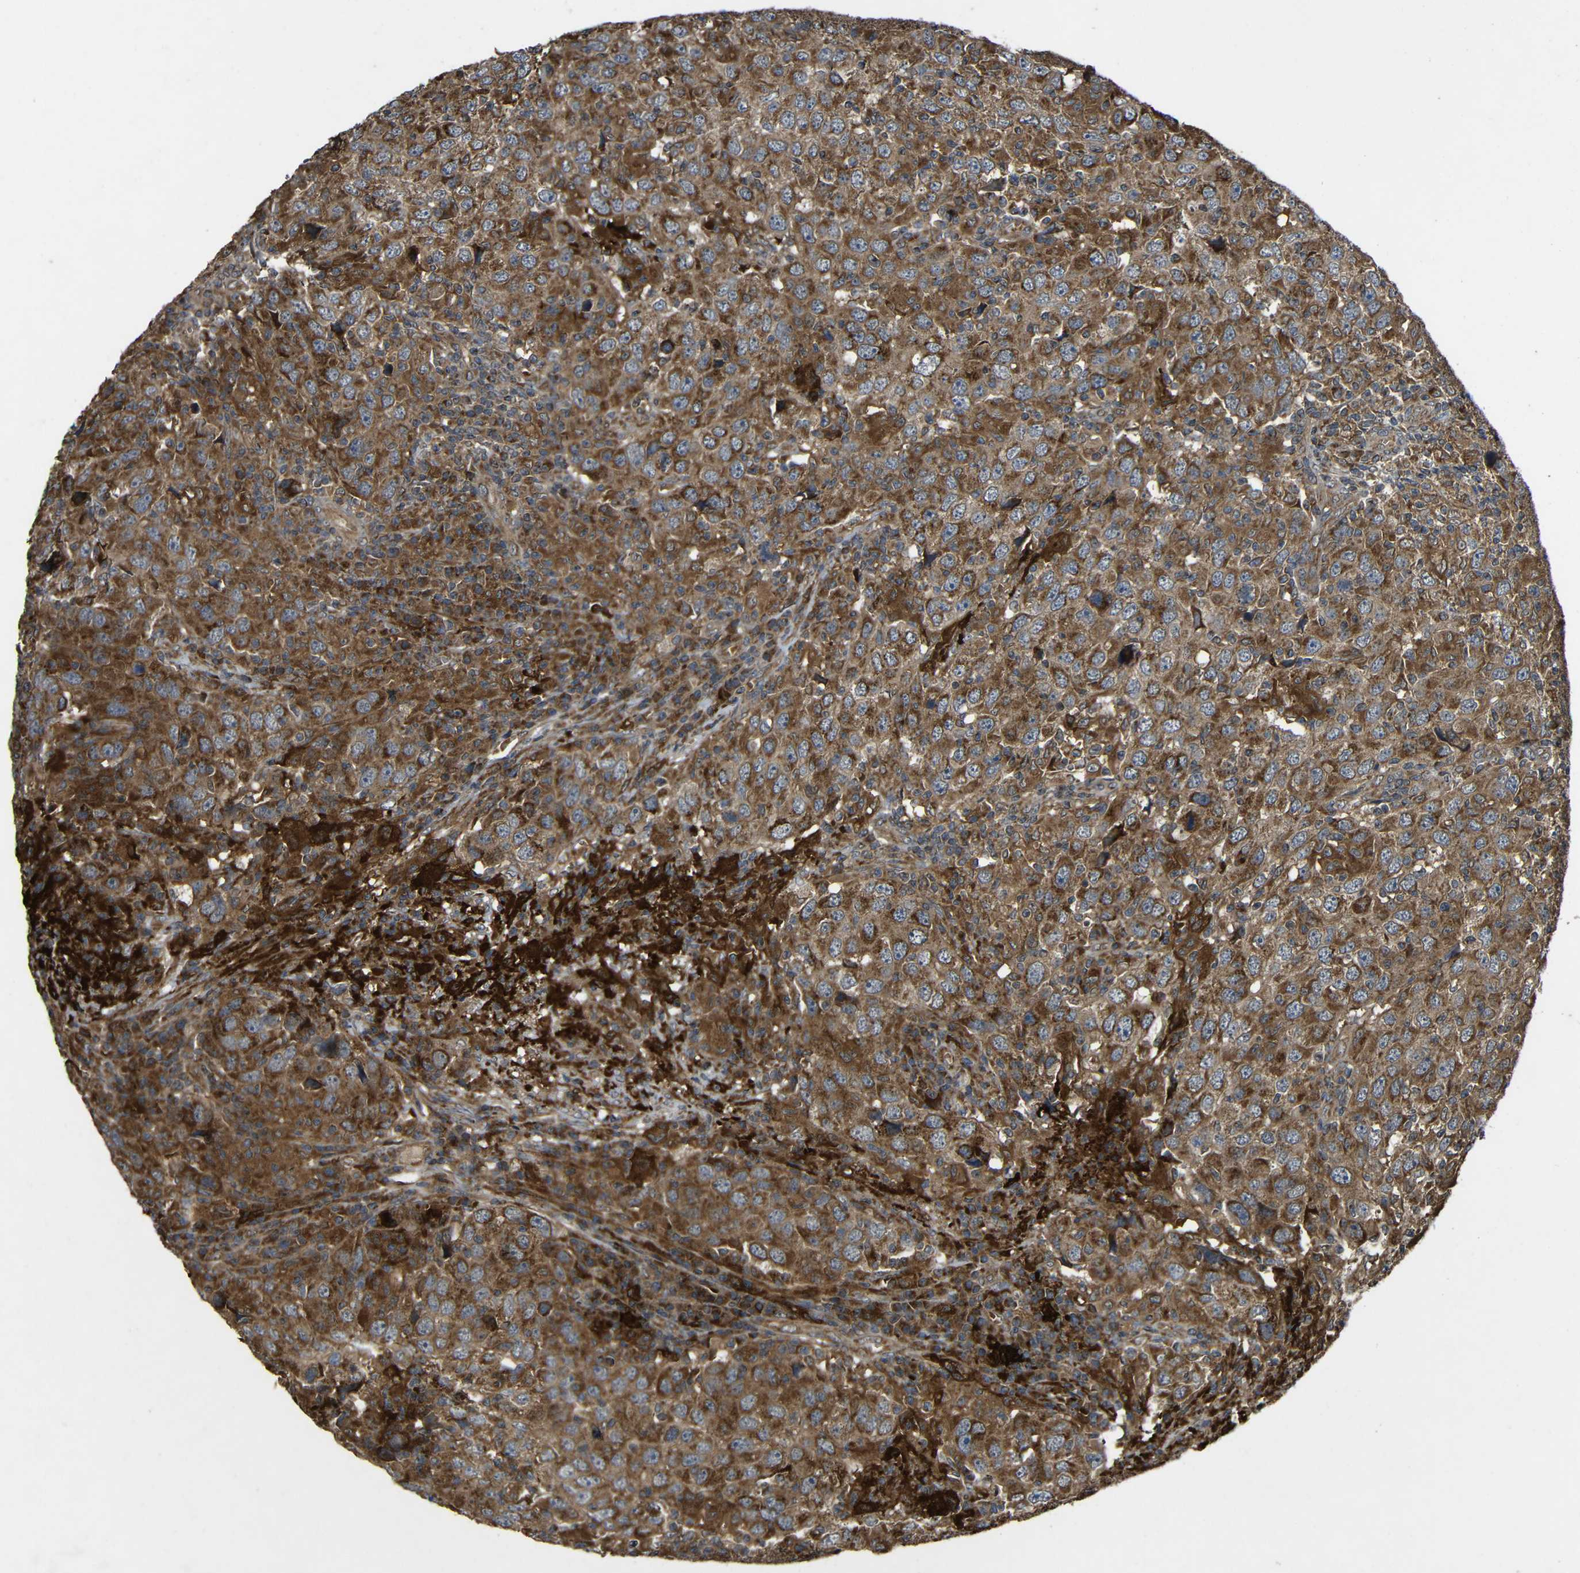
{"staining": {"intensity": "strong", "quantity": "25%-75%", "location": "cytoplasmic/membranous"}, "tissue": "head and neck cancer", "cell_type": "Tumor cells", "image_type": "cancer", "snomed": [{"axis": "morphology", "description": "Adenocarcinoma, NOS"}, {"axis": "topography", "description": "Salivary gland"}, {"axis": "topography", "description": "Head-Neck"}], "caption": "Tumor cells display high levels of strong cytoplasmic/membranous expression in approximately 25%-75% of cells in human head and neck cancer.", "gene": "C1GALT1", "patient": {"sex": "female", "age": 65}}